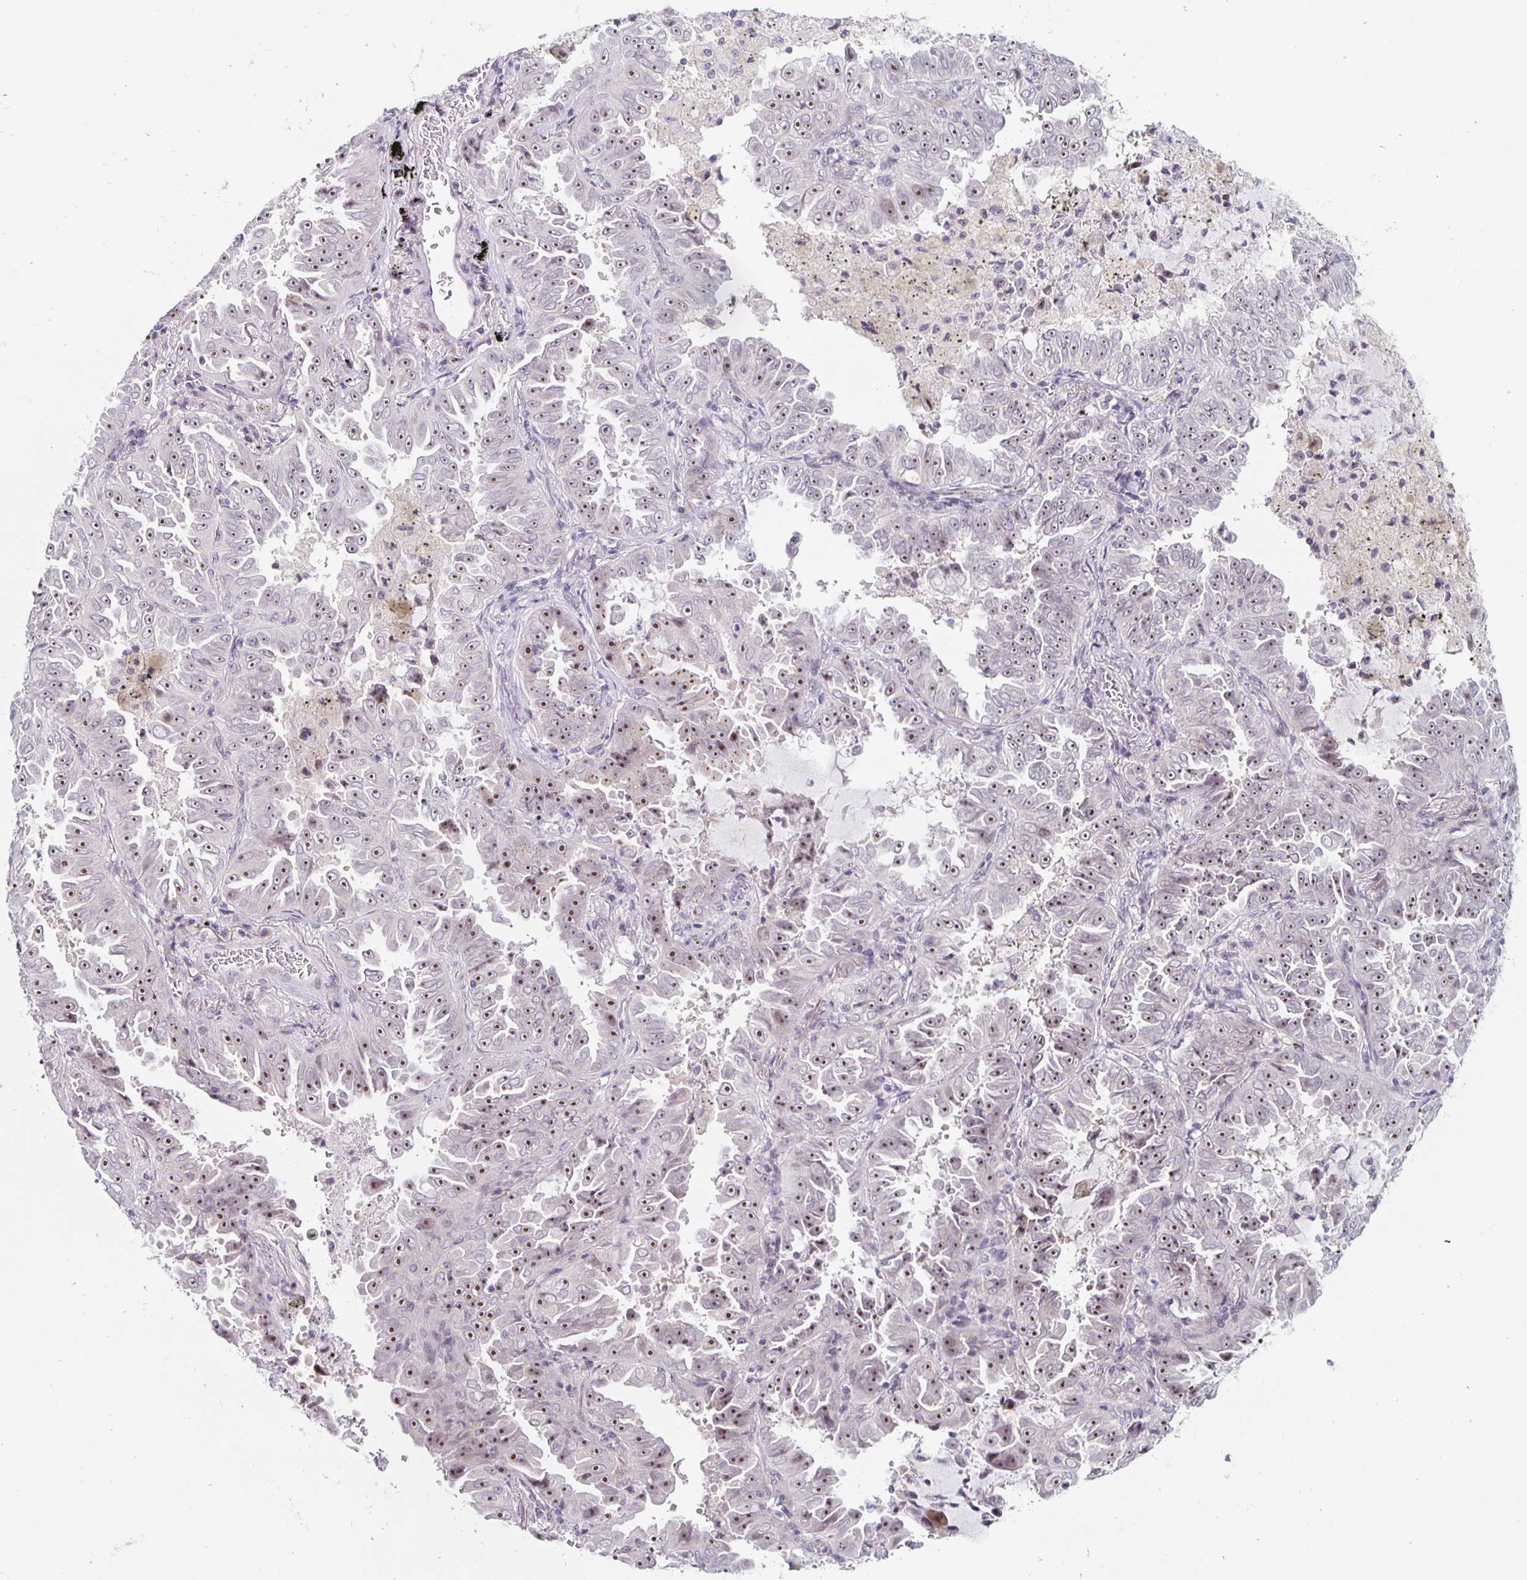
{"staining": {"intensity": "moderate", "quantity": ">75%", "location": "nuclear"}, "tissue": "lung cancer", "cell_type": "Tumor cells", "image_type": "cancer", "snomed": [{"axis": "morphology", "description": "Adenocarcinoma, NOS"}, {"axis": "topography", "description": "Lung"}], "caption": "A micrograph of adenocarcinoma (lung) stained for a protein demonstrates moderate nuclear brown staining in tumor cells.", "gene": "NUP85", "patient": {"sex": "female", "age": 52}}